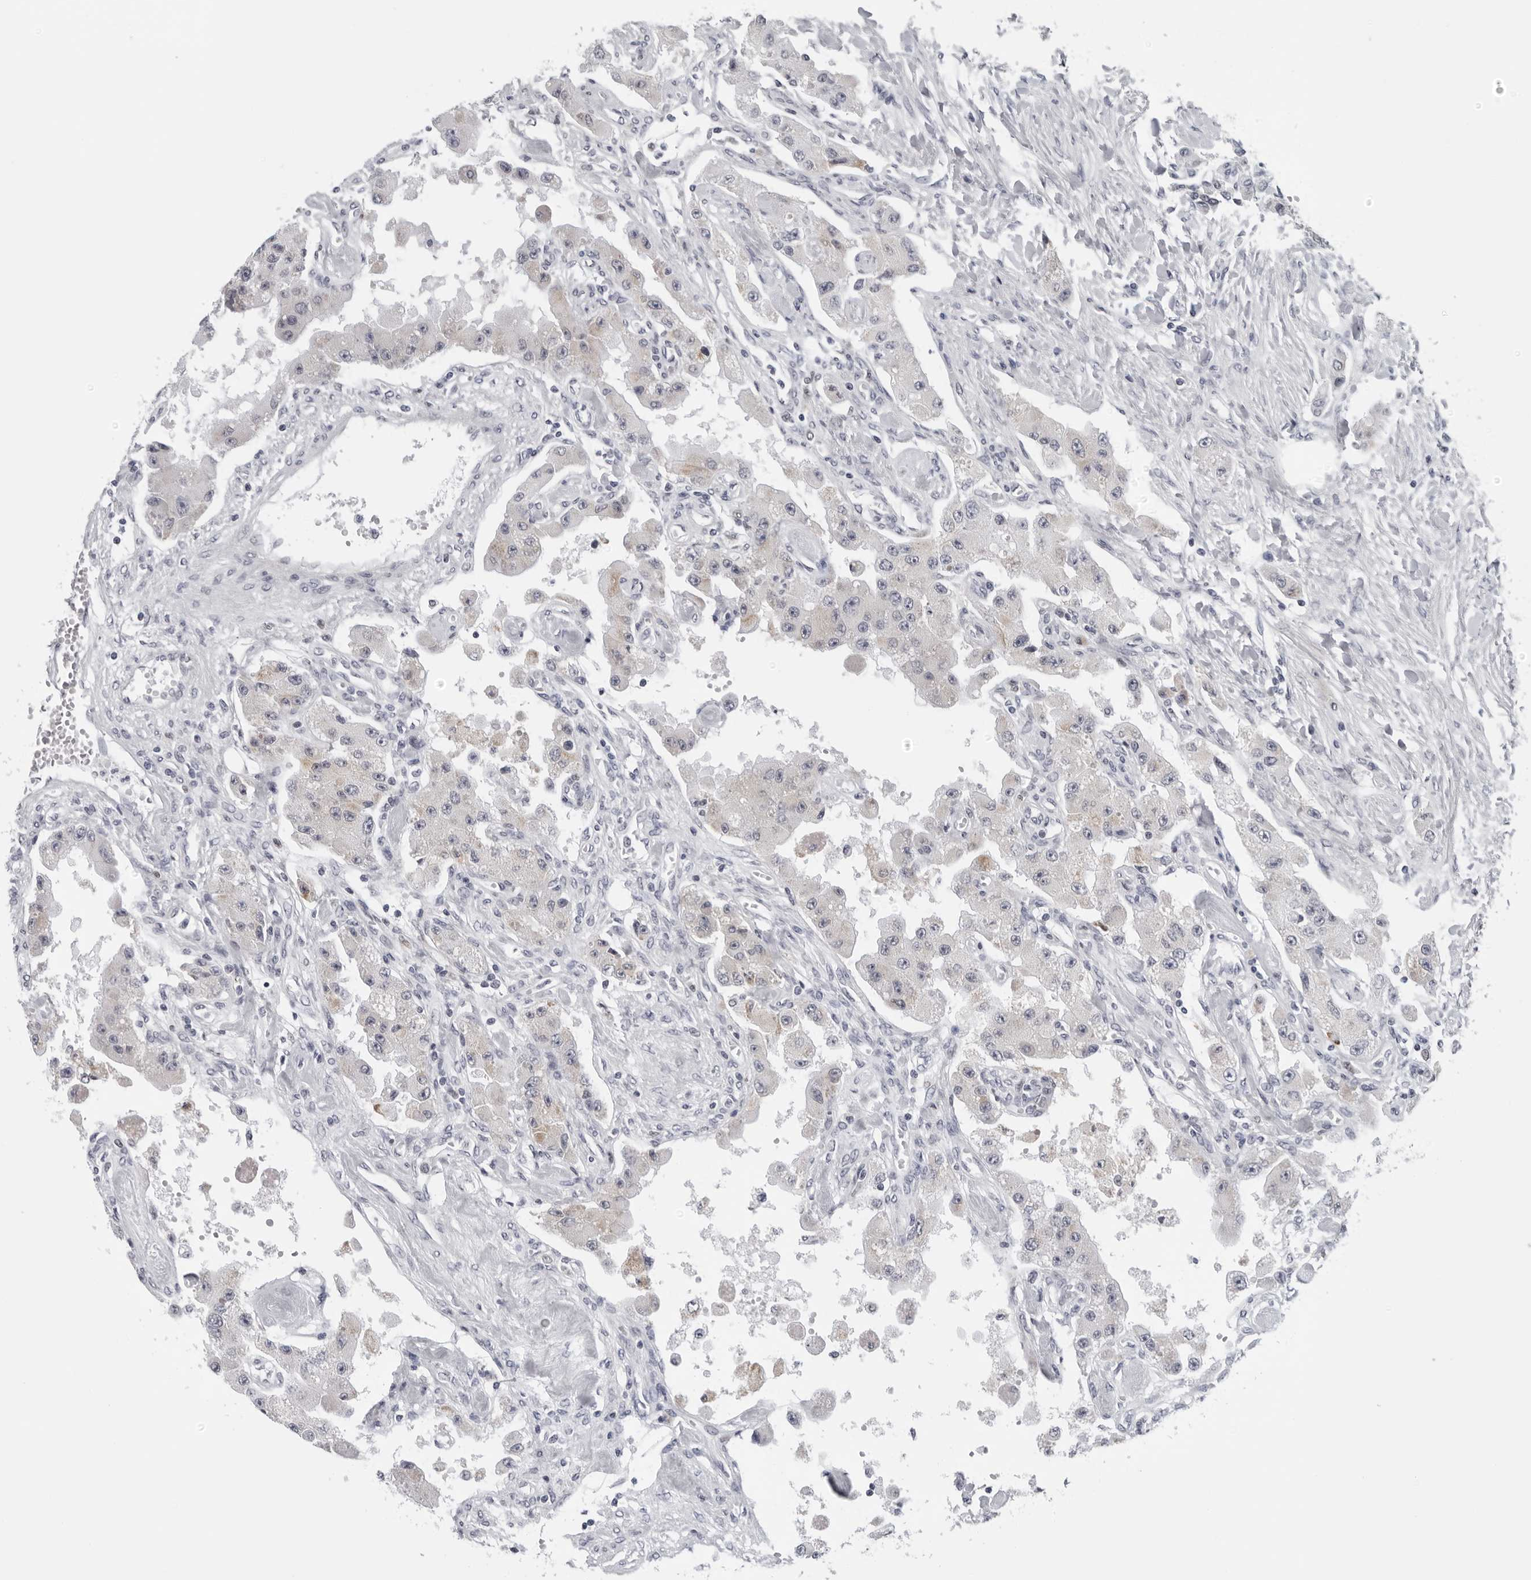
{"staining": {"intensity": "negative", "quantity": "none", "location": "none"}, "tissue": "carcinoid", "cell_type": "Tumor cells", "image_type": "cancer", "snomed": [{"axis": "morphology", "description": "Carcinoid, malignant, NOS"}, {"axis": "topography", "description": "Pancreas"}], "caption": "Immunohistochemistry (IHC) micrograph of carcinoid (malignant) stained for a protein (brown), which reveals no positivity in tumor cells.", "gene": "CPT2", "patient": {"sex": "male", "age": 41}}